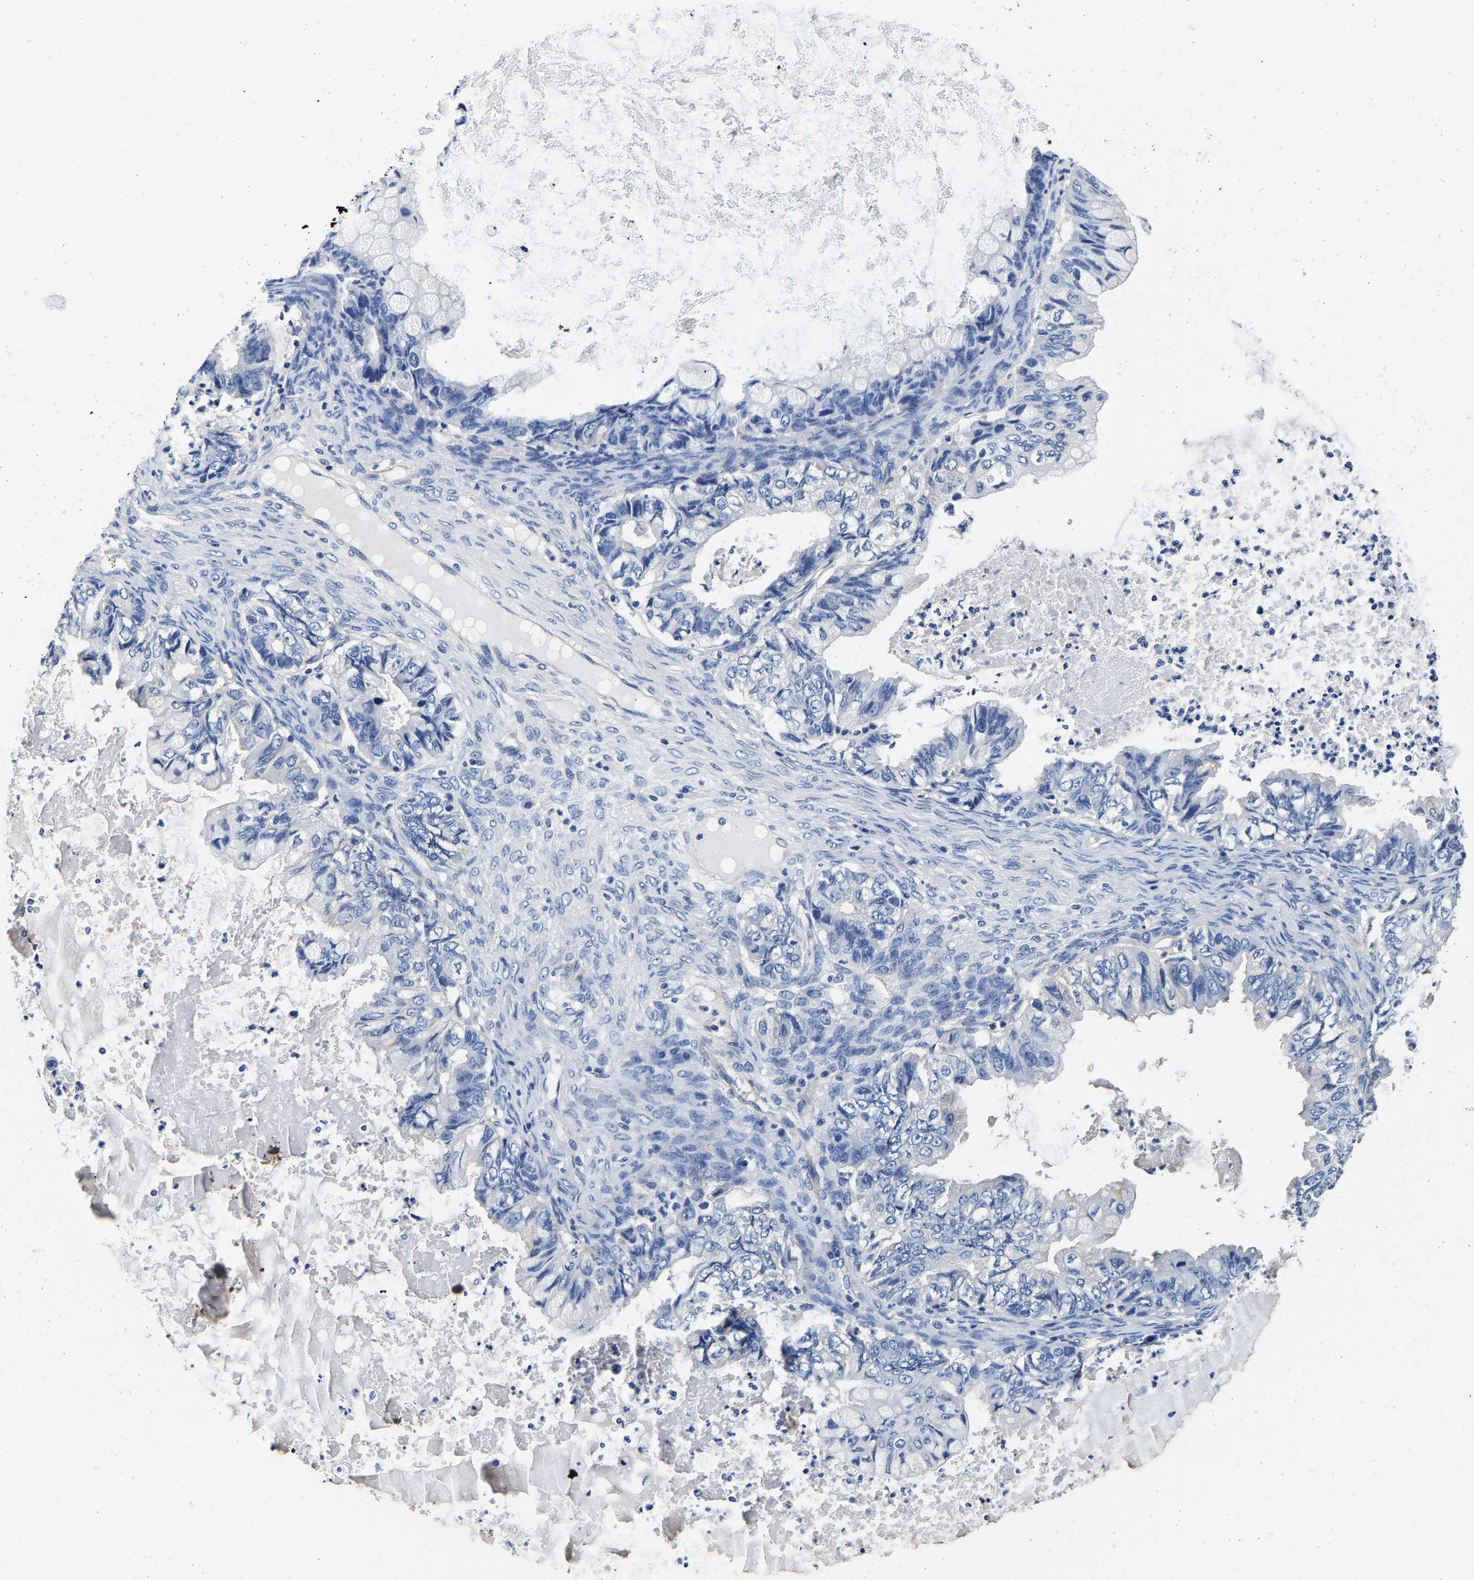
{"staining": {"intensity": "negative", "quantity": "none", "location": "none"}, "tissue": "ovarian cancer", "cell_type": "Tumor cells", "image_type": "cancer", "snomed": [{"axis": "morphology", "description": "Cystadenocarcinoma, mucinous, NOS"}, {"axis": "topography", "description": "Ovary"}], "caption": "This is an immunohistochemistry (IHC) histopathology image of human ovarian cancer. There is no staining in tumor cells.", "gene": "SH3GLB1", "patient": {"sex": "female", "age": 80}}